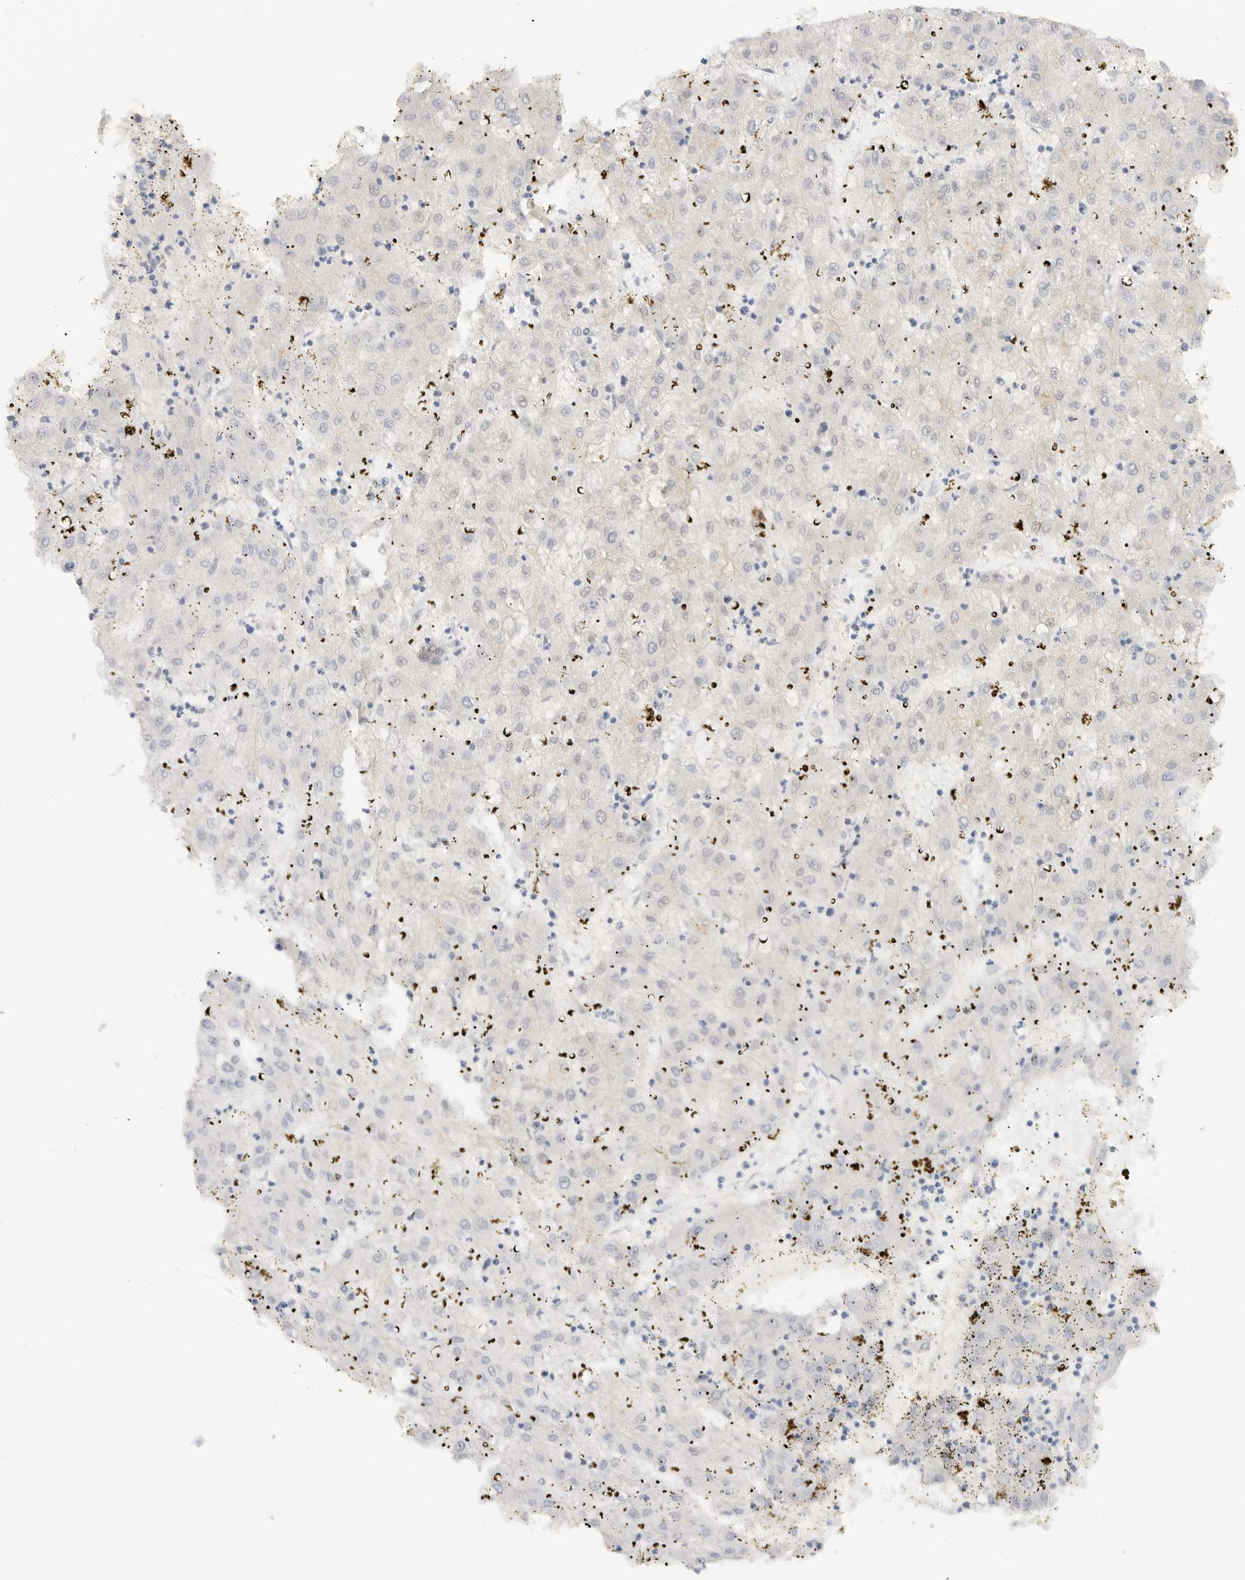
{"staining": {"intensity": "negative", "quantity": "none", "location": "none"}, "tissue": "liver cancer", "cell_type": "Tumor cells", "image_type": "cancer", "snomed": [{"axis": "morphology", "description": "Carcinoma, Hepatocellular, NOS"}, {"axis": "topography", "description": "Liver"}], "caption": "Tumor cells show no significant staining in hepatocellular carcinoma (liver).", "gene": "PCDH19", "patient": {"sex": "male", "age": 72}}